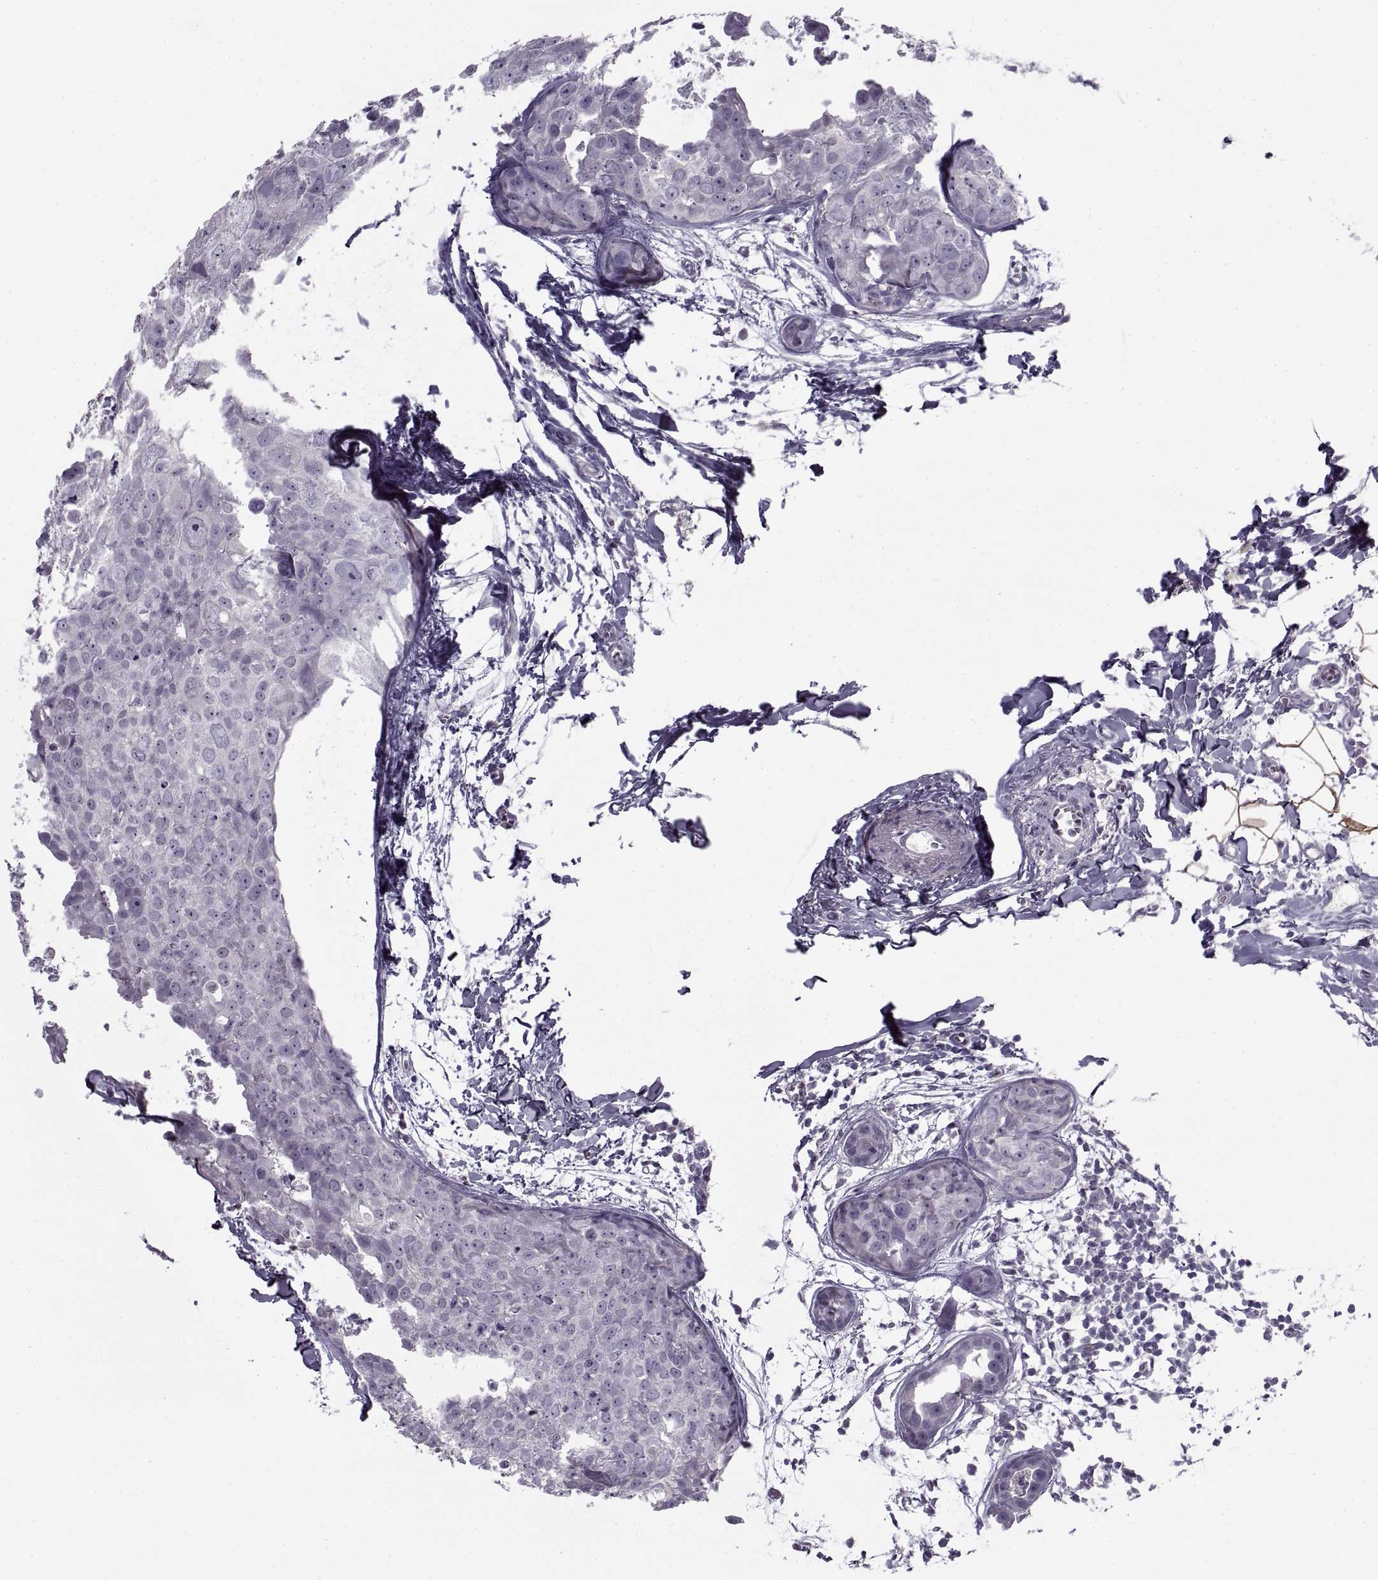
{"staining": {"intensity": "negative", "quantity": "none", "location": "none"}, "tissue": "breast cancer", "cell_type": "Tumor cells", "image_type": "cancer", "snomed": [{"axis": "morphology", "description": "Duct carcinoma"}, {"axis": "topography", "description": "Breast"}], "caption": "The immunohistochemistry photomicrograph has no significant staining in tumor cells of infiltrating ductal carcinoma (breast) tissue. The staining was performed using DAB to visualize the protein expression in brown, while the nuclei were stained in blue with hematoxylin (Magnification: 20x).", "gene": "BSPH1", "patient": {"sex": "female", "age": 38}}